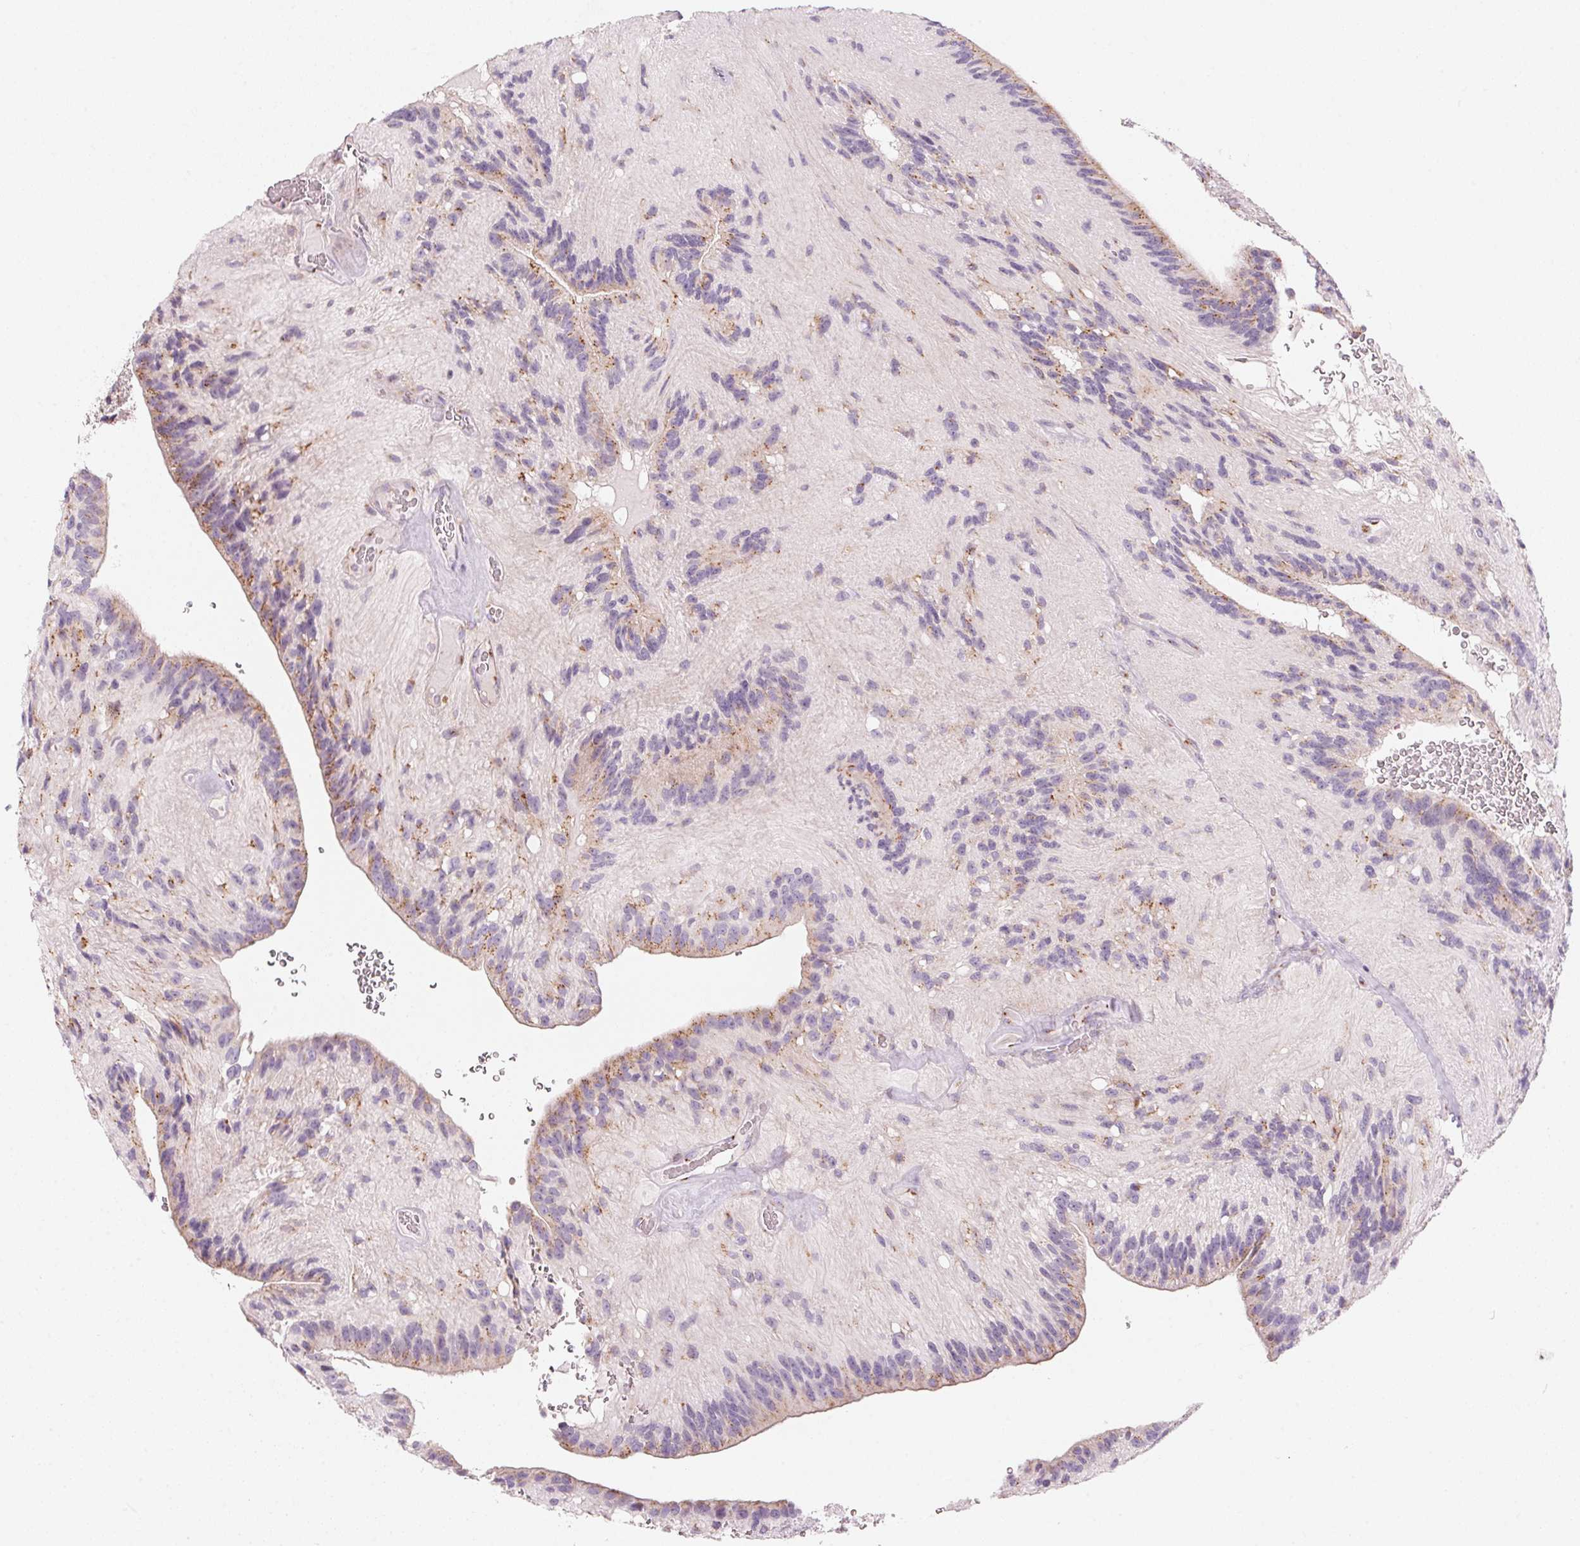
{"staining": {"intensity": "weak", "quantity": "25%-75%", "location": "cytoplasmic/membranous"}, "tissue": "glioma", "cell_type": "Tumor cells", "image_type": "cancer", "snomed": [{"axis": "morphology", "description": "Glioma, malignant, Low grade"}, {"axis": "topography", "description": "Brain"}], "caption": "DAB (3,3'-diaminobenzidine) immunohistochemical staining of human glioma demonstrates weak cytoplasmic/membranous protein positivity in approximately 25%-75% of tumor cells.", "gene": "DRAM2", "patient": {"sex": "male", "age": 31}}